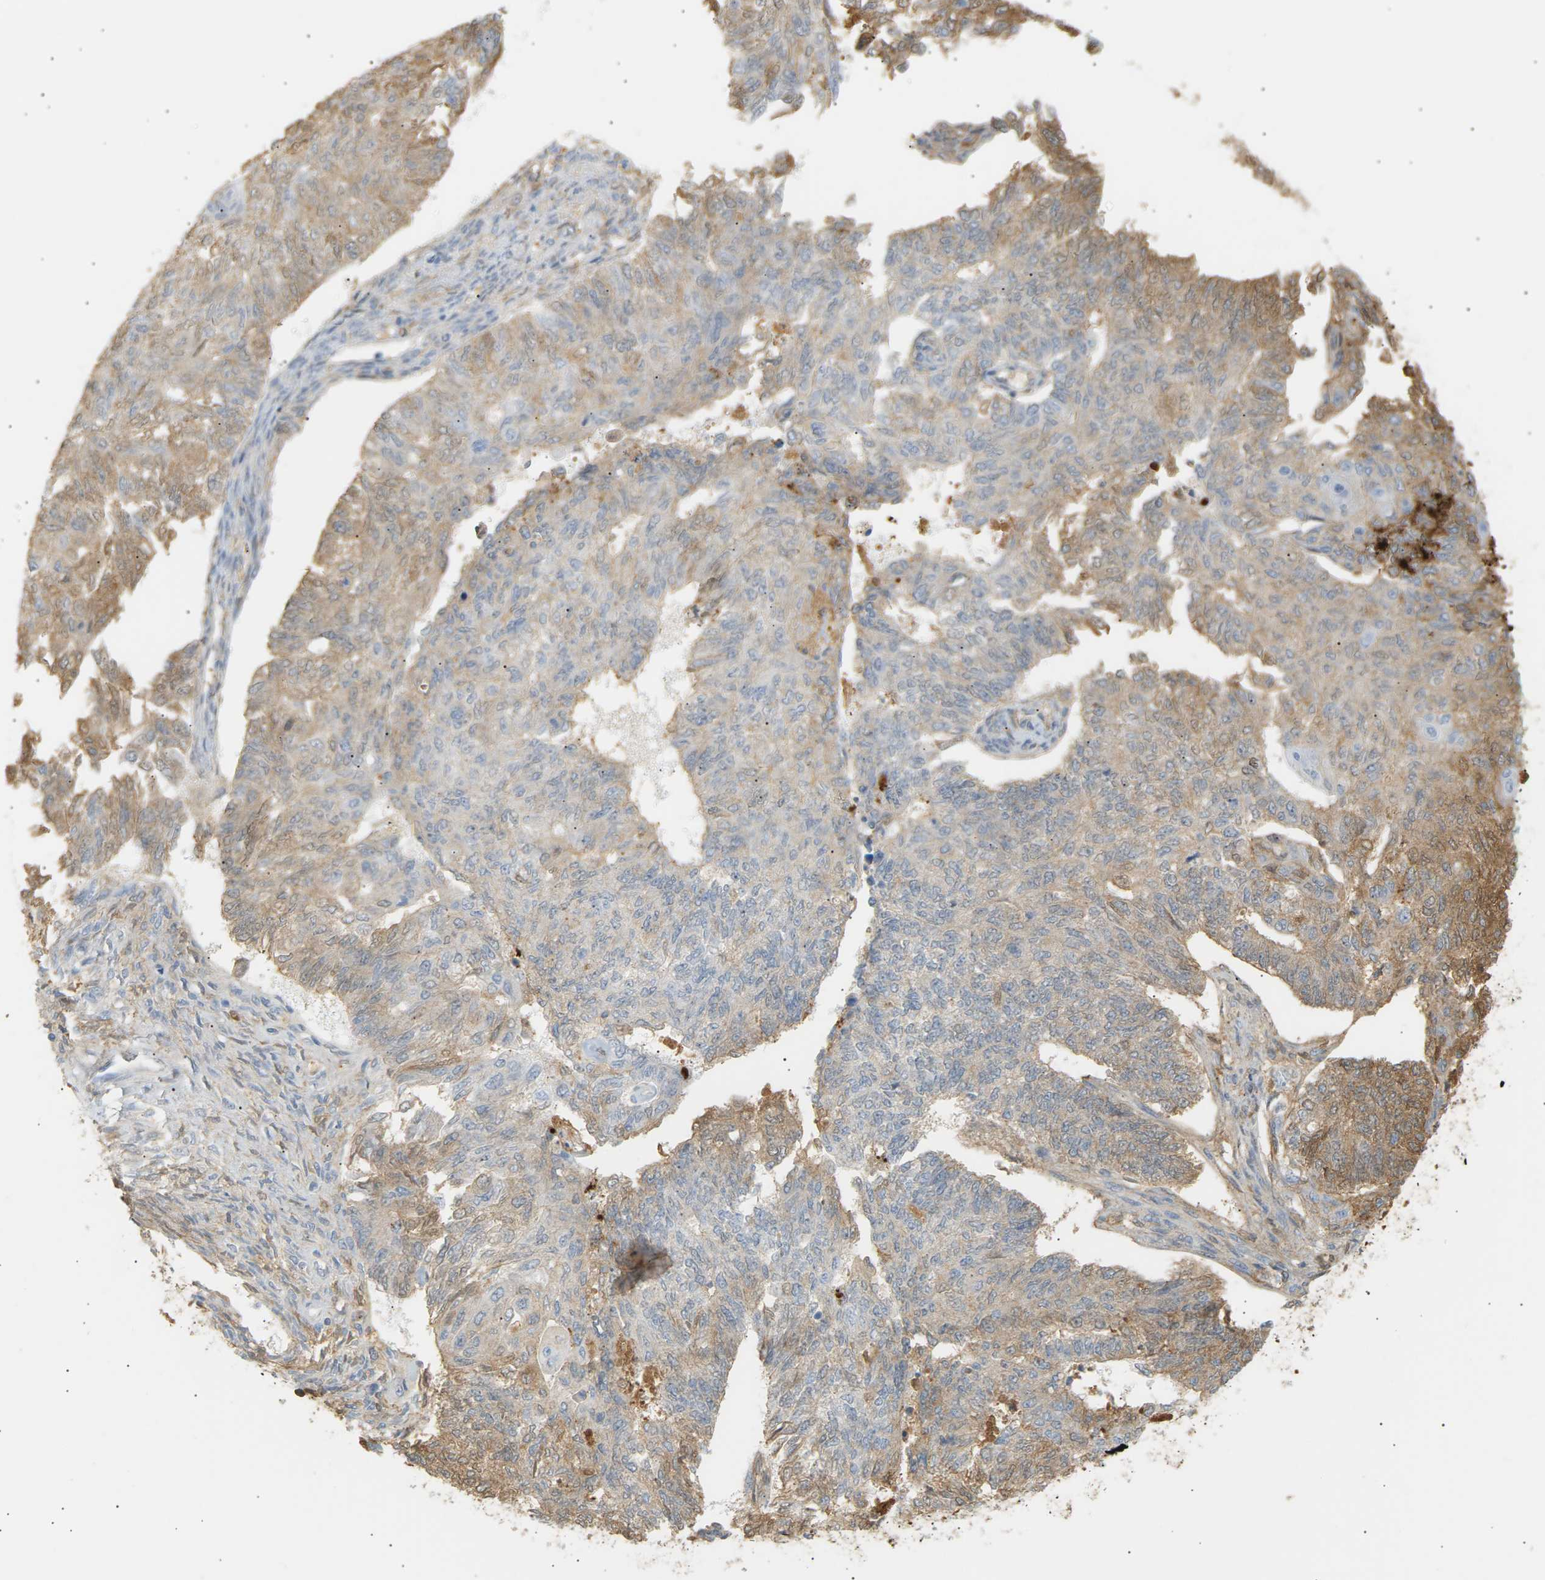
{"staining": {"intensity": "weak", "quantity": "25%-75%", "location": "cytoplasmic/membranous"}, "tissue": "endometrial cancer", "cell_type": "Tumor cells", "image_type": "cancer", "snomed": [{"axis": "morphology", "description": "Adenocarcinoma, NOS"}, {"axis": "topography", "description": "Endometrium"}], "caption": "The micrograph reveals staining of endometrial adenocarcinoma, revealing weak cytoplasmic/membranous protein positivity (brown color) within tumor cells.", "gene": "IGLC3", "patient": {"sex": "female", "age": 32}}